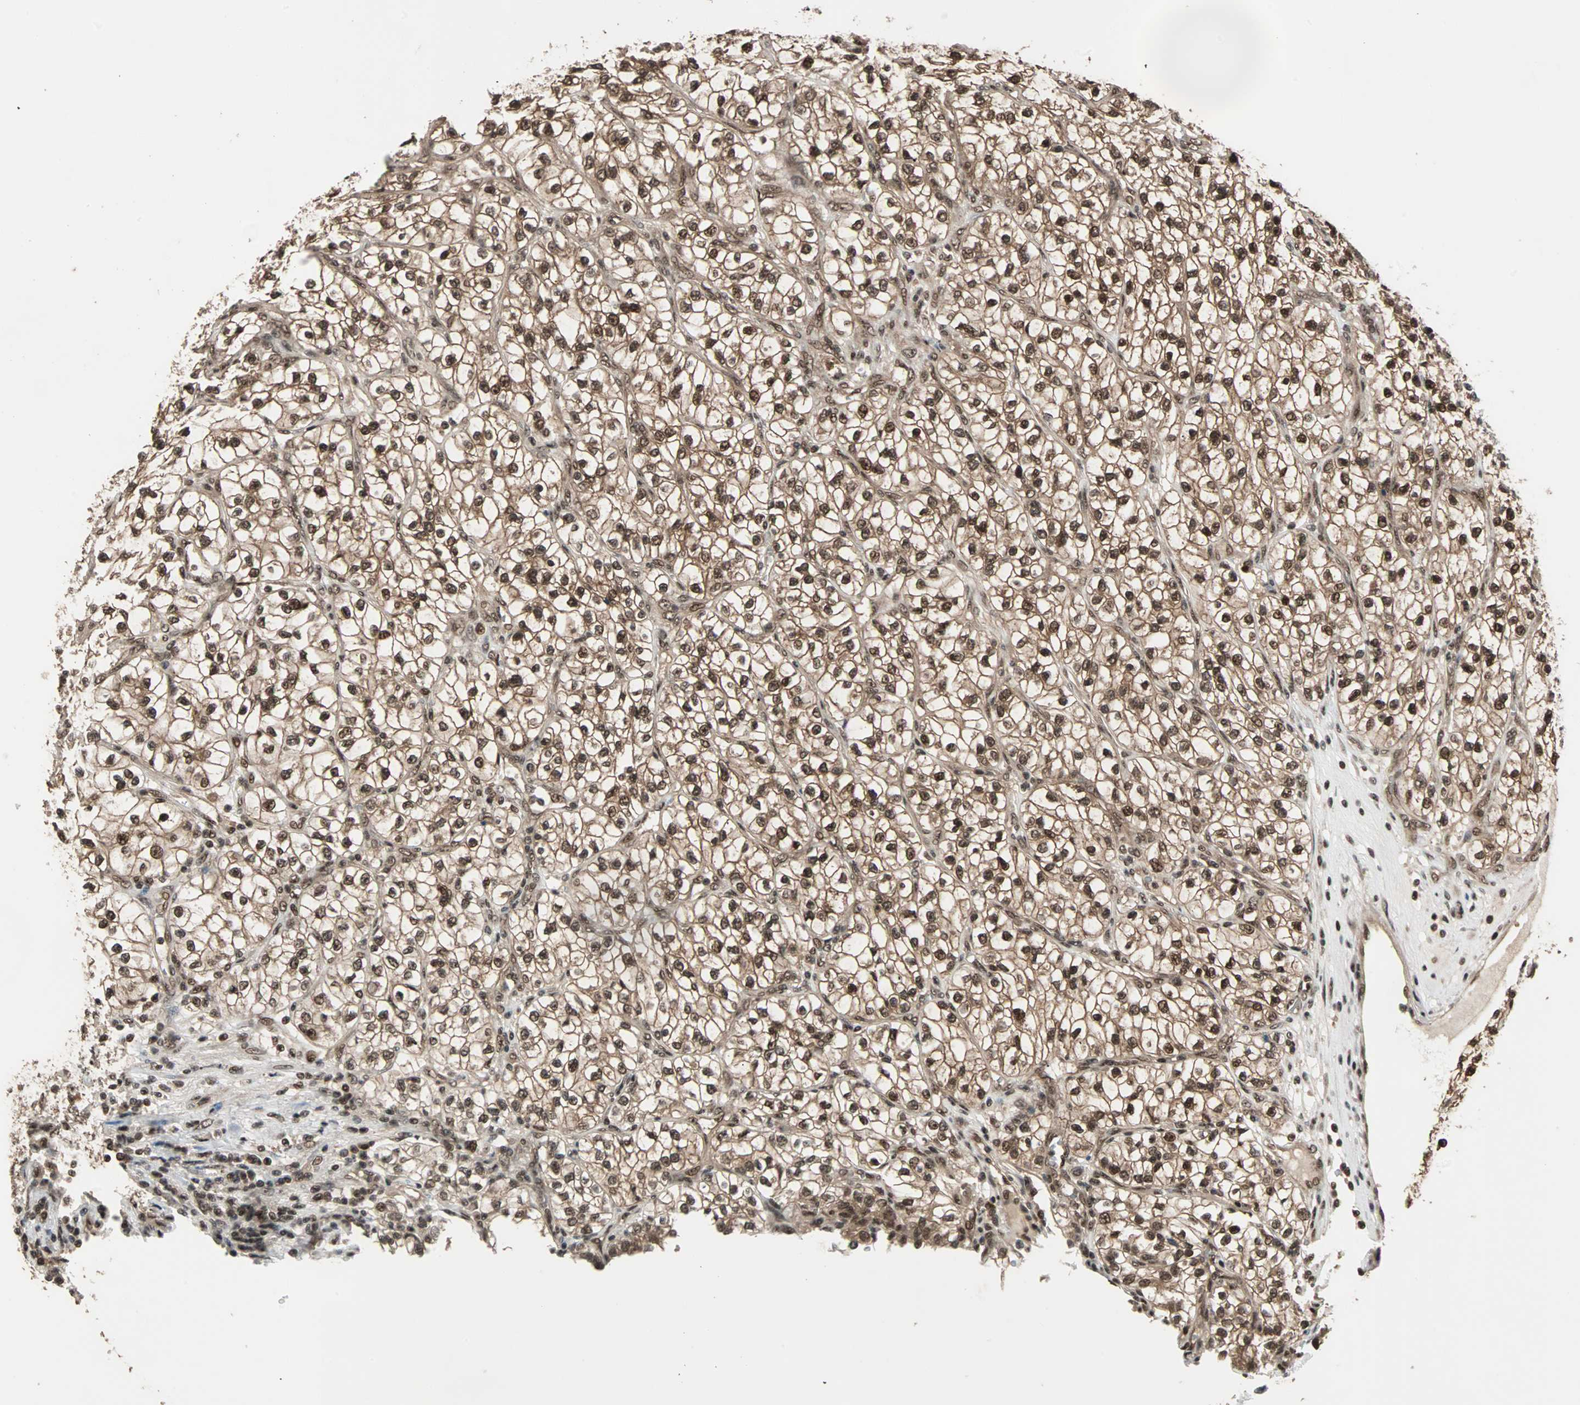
{"staining": {"intensity": "strong", "quantity": ">75%", "location": "cytoplasmic/membranous,nuclear"}, "tissue": "renal cancer", "cell_type": "Tumor cells", "image_type": "cancer", "snomed": [{"axis": "morphology", "description": "Adenocarcinoma, NOS"}, {"axis": "topography", "description": "Kidney"}], "caption": "Tumor cells show high levels of strong cytoplasmic/membranous and nuclear staining in approximately >75% of cells in human renal adenocarcinoma. (Stains: DAB (3,3'-diaminobenzidine) in brown, nuclei in blue, Microscopy: brightfield microscopy at high magnification).", "gene": "ZNF44", "patient": {"sex": "female", "age": 57}}